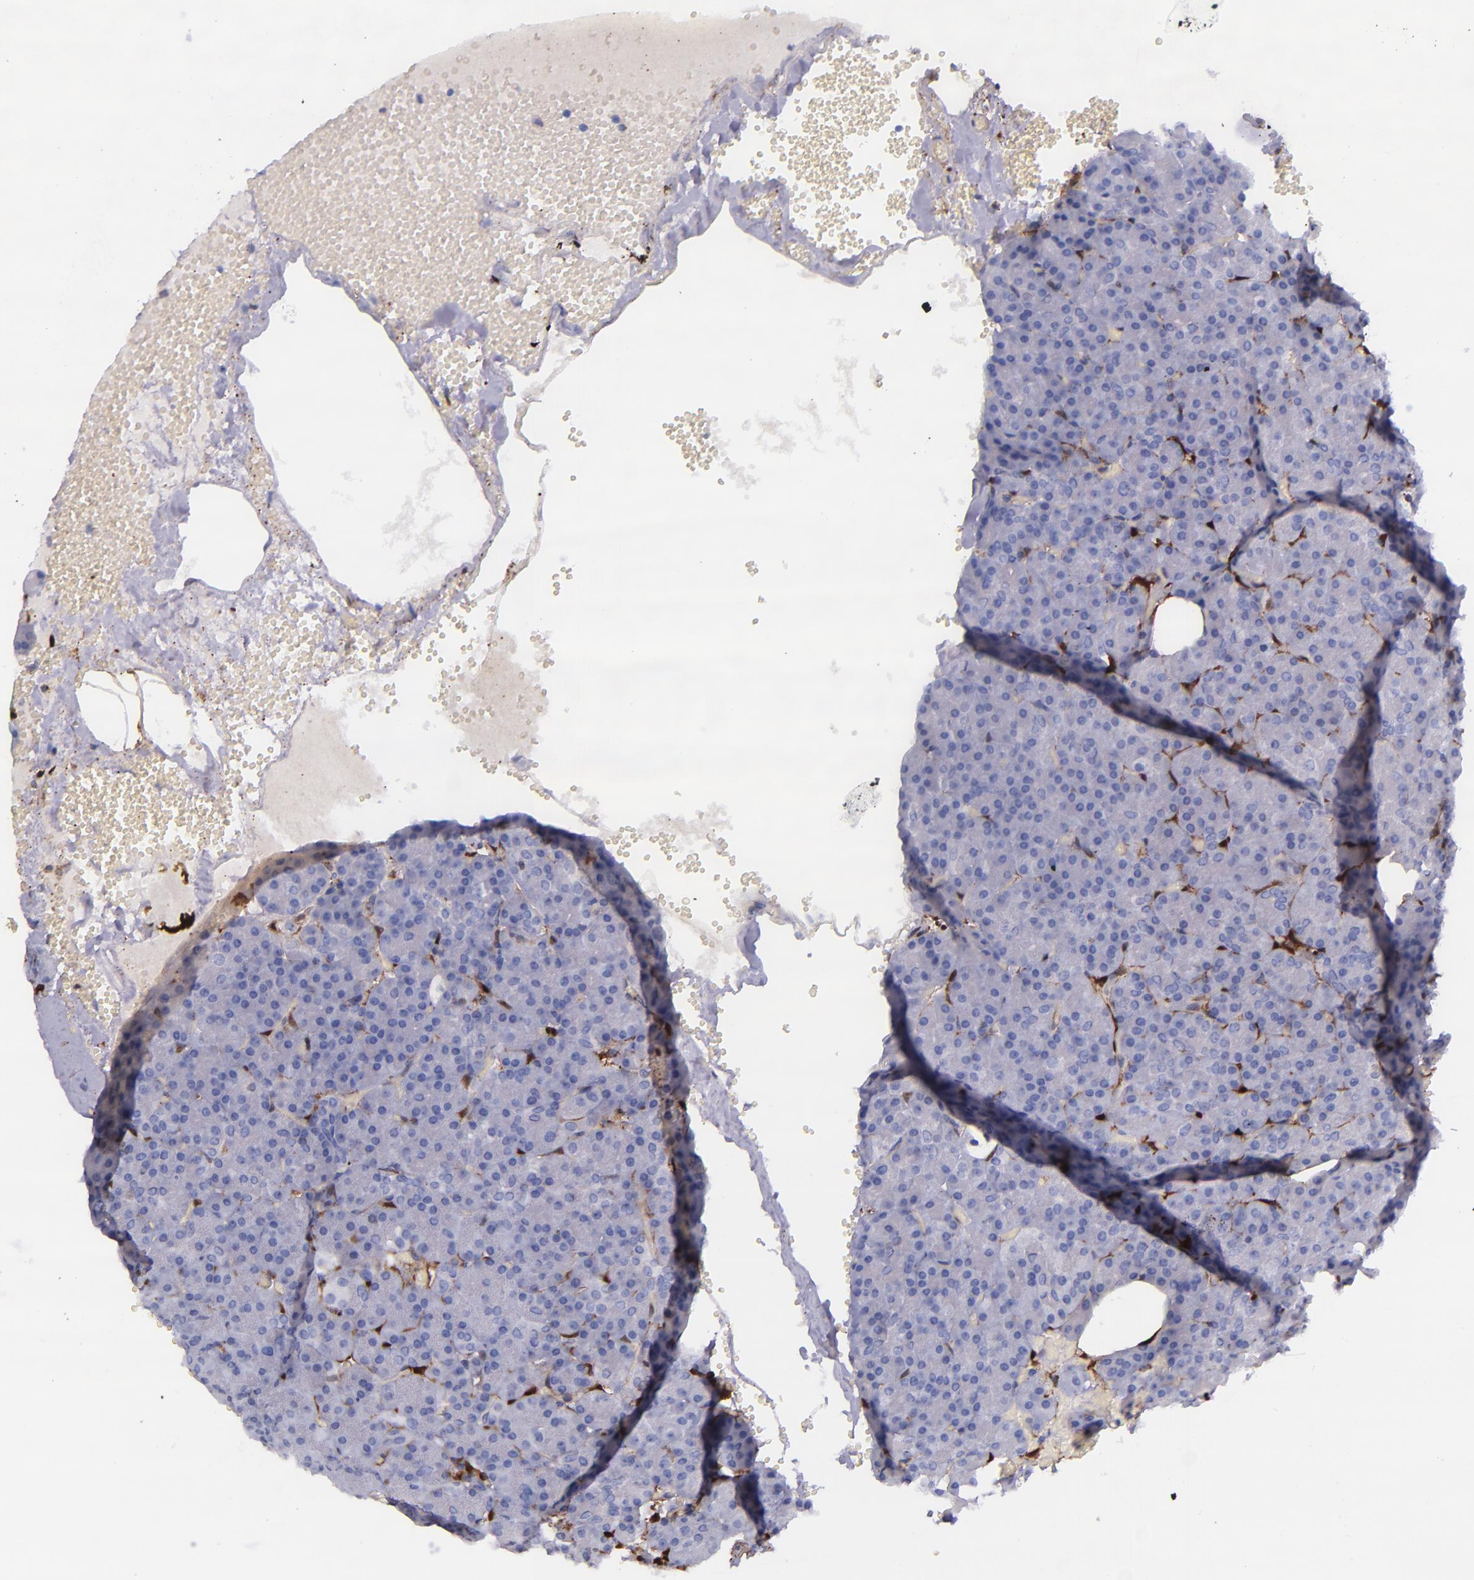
{"staining": {"intensity": "negative", "quantity": "none", "location": "none"}, "tissue": "pancreas", "cell_type": "Exocrine glandular cells", "image_type": "normal", "snomed": [{"axis": "morphology", "description": "Normal tissue, NOS"}, {"axis": "topography", "description": "Pancreas"}], "caption": "IHC photomicrograph of unremarkable pancreas: pancreas stained with DAB (3,3'-diaminobenzidine) reveals no significant protein expression in exocrine glandular cells.", "gene": "LGALS1", "patient": {"sex": "female", "age": 35}}